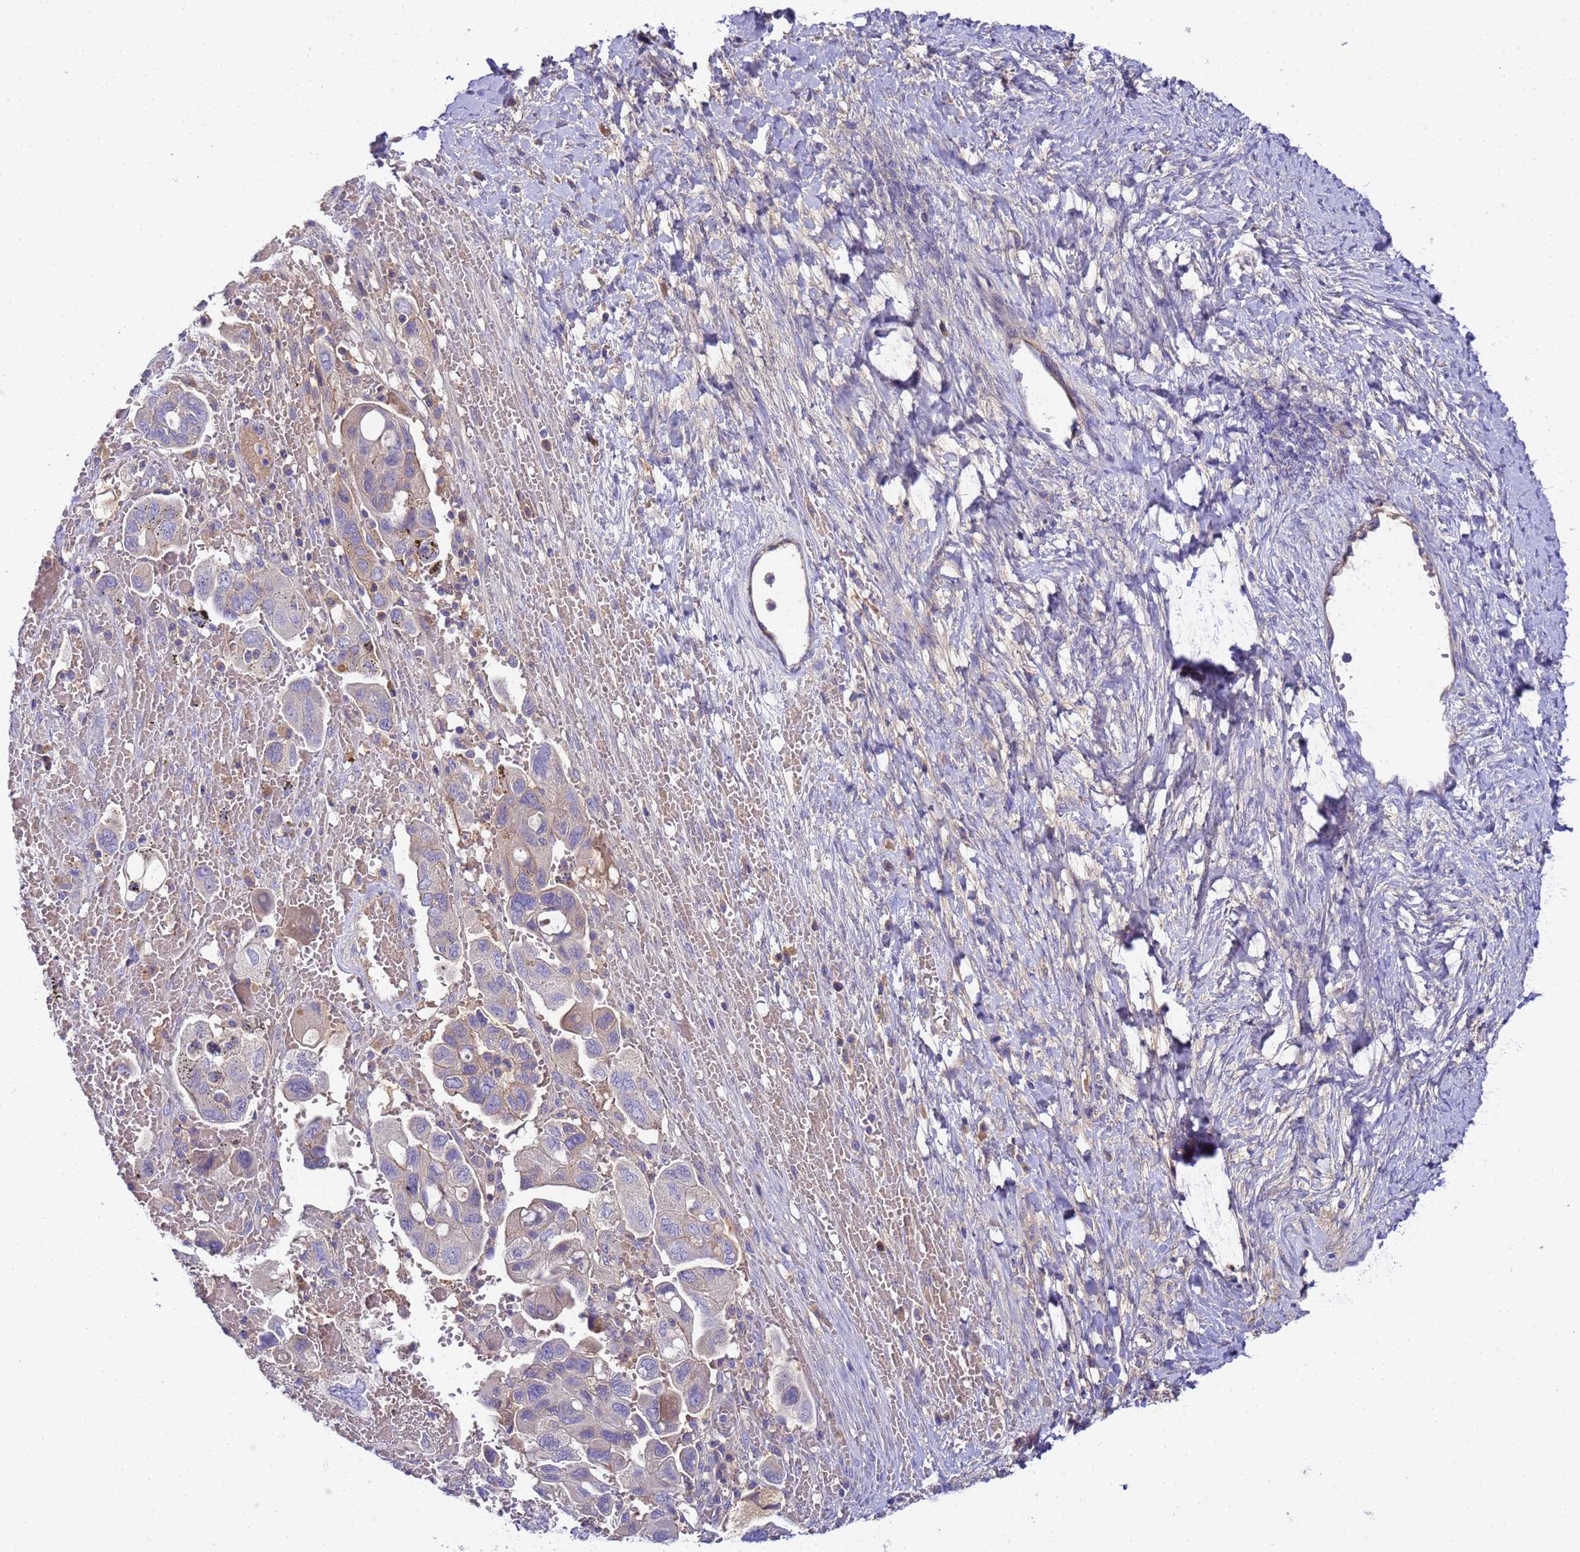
{"staining": {"intensity": "weak", "quantity": "<25%", "location": "cytoplasmic/membranous"}, "tissue": "ovarian cancer", "cell_type": "Tumor cells", "image_type": "cancer", "snomed": [{"axis": "morphology", "description": "Carcinoma, NOS"}, {"axis": "morphology", "description": "Cystadenocarcinoma, serous, NOS"}, {"axis": "topography", "description": "Ovary"}], "caption": "Image shows no significant protein expression in tumor cells of ovarian cancer (carcinoma). (DAB immunohistochemistry with hematoxylin counter stain).", "gene": "TBCD", "patient": {"sex": "female", "age": 69}}